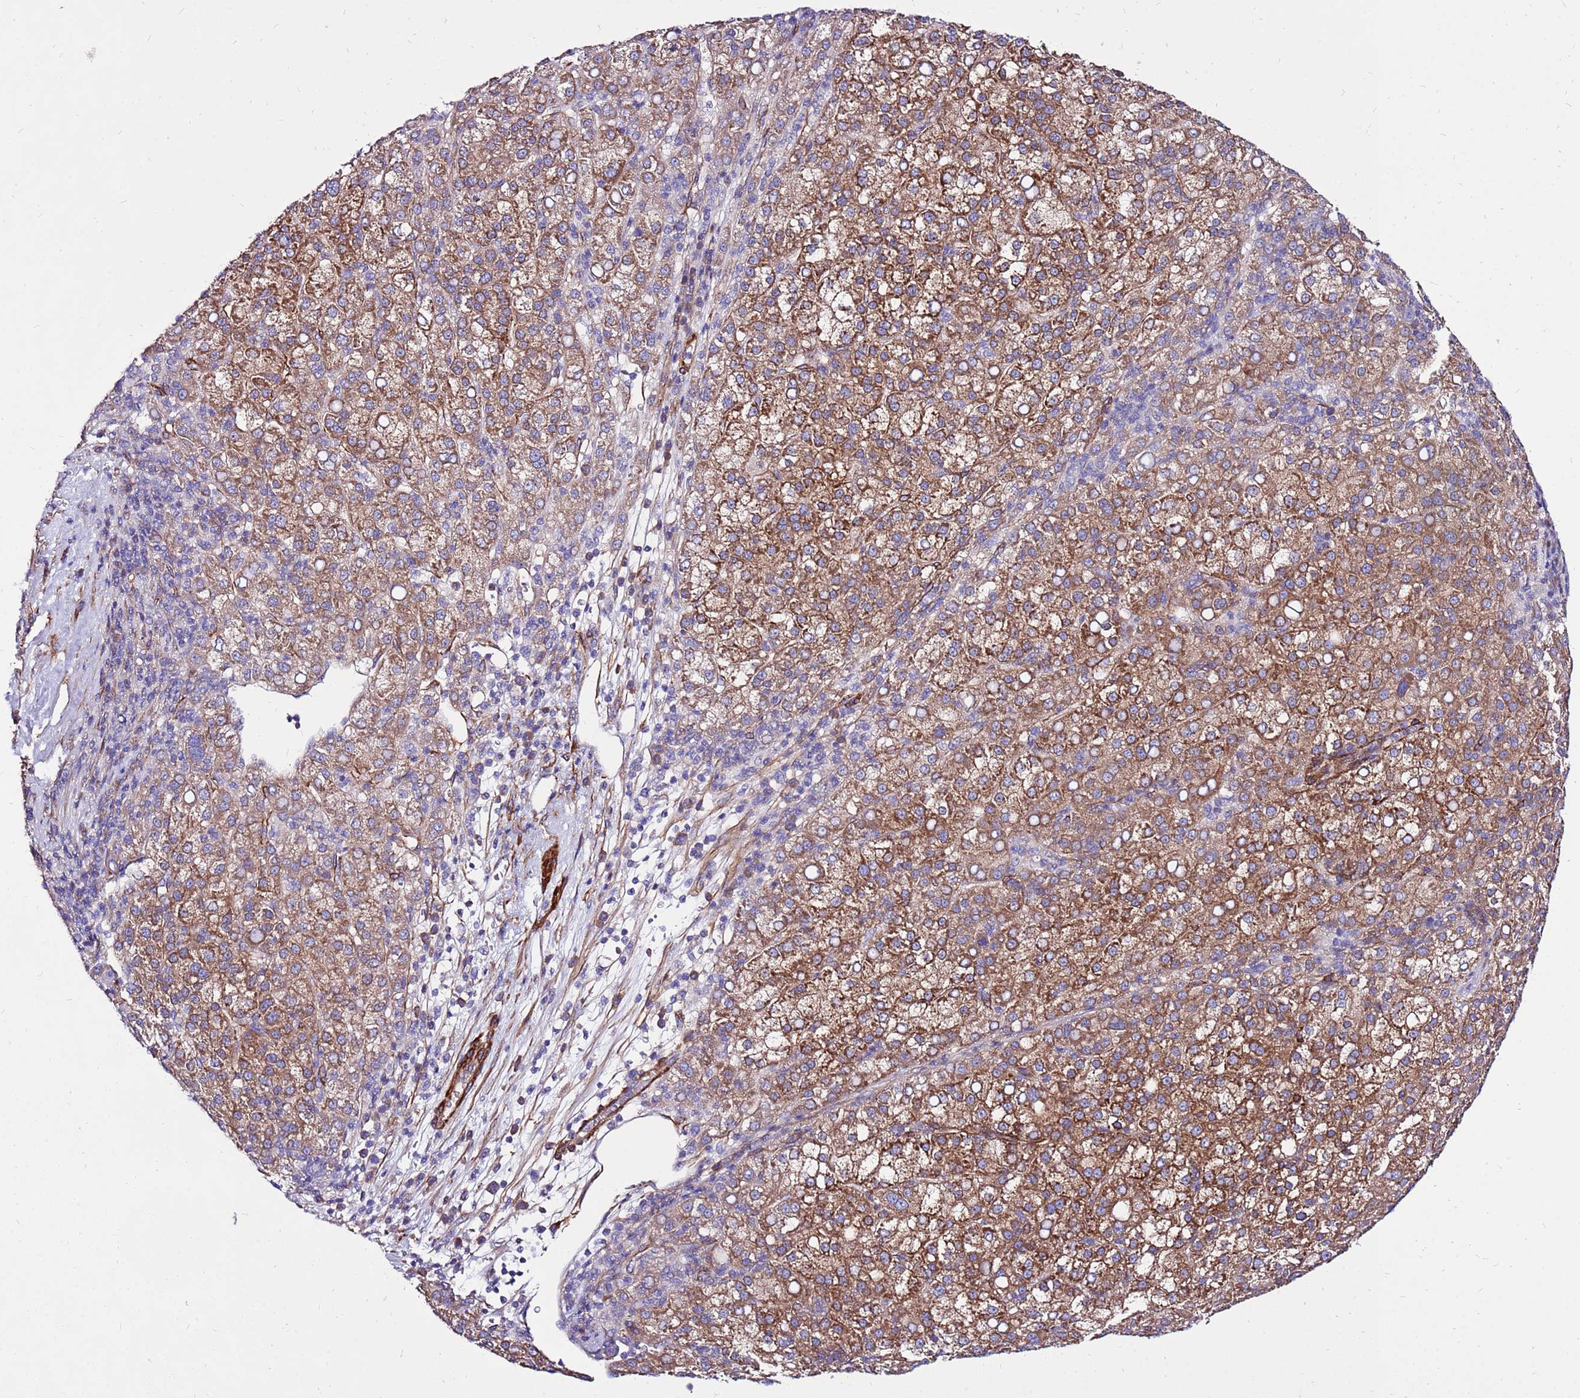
{"staining": {"intensity": "moderate", "quantity": ">75%", "location": "cytoplasmic/membranous"}, "tissue": "liver cancer", "cell_type": "Tumor cells", "image_type": "cancer", "snomed": [{"axis": "morphology", "description": "Carcinoma, Hepatocellular, NOS"}, {"axis": "topography", "description": "Liver"}], "caption": "Liver hepatocellular carcinoma stained with immunohistochemistry (IHC) displays moderate cytoplasmic/membranous expression in approximately >75% of tumor cells.", "gene": "EI24", "patient": {"sex": "female", "age": 58}}